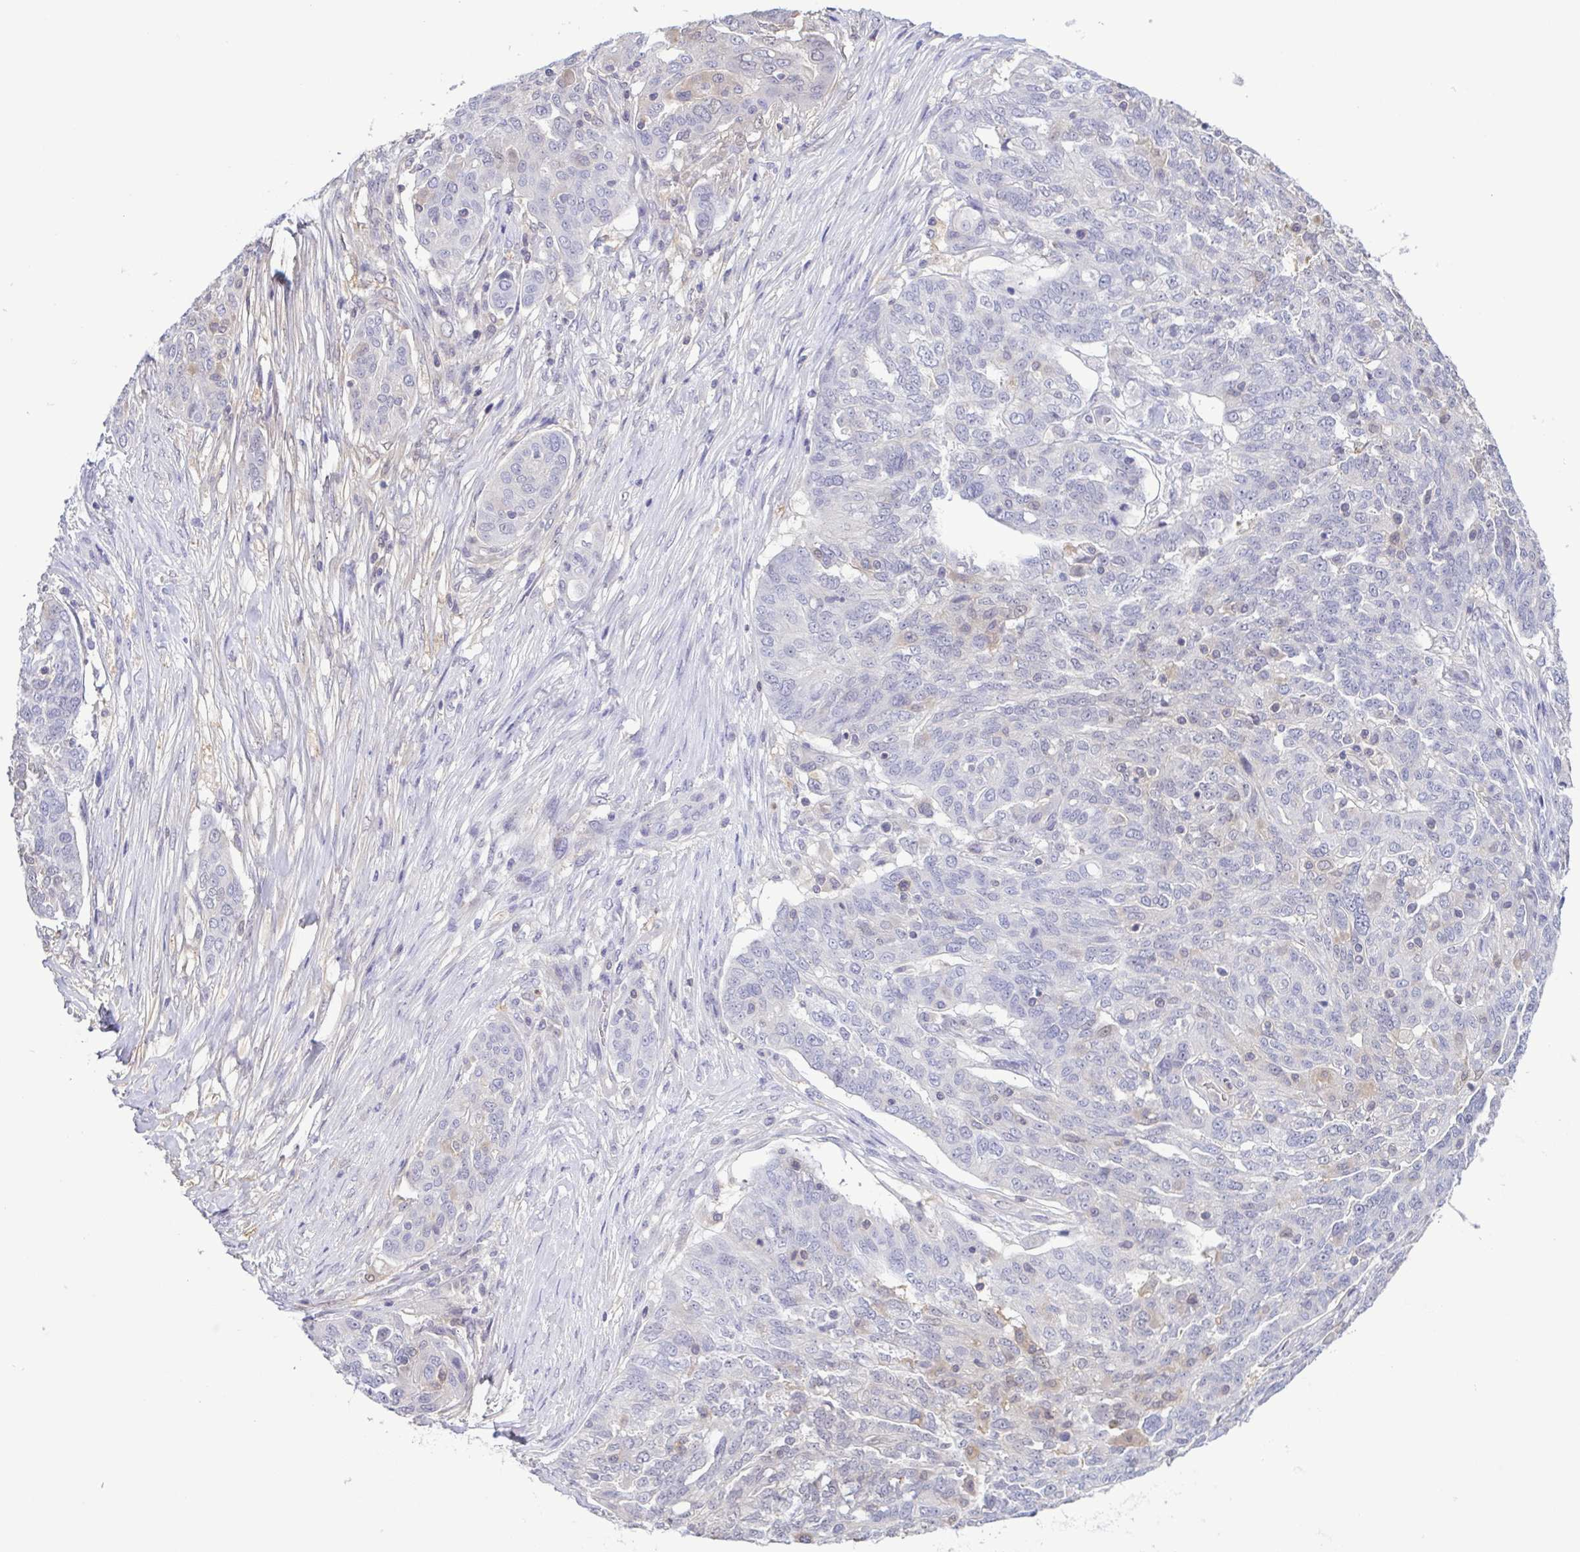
{"staining": {"intensity": "negative", "quantity": "none", "location": "none"}, "tissue": "ovarian cancer", "cell_type": "Tumor cells", "image_type": "cancer", "snomed": [{"axis": "morphology", "description": "Cystadenocarcinoma, serous, NOS"}, {"axis": "topography", "description": "Ovary"}], "caption": "DAB (3,3'-diaminobenzidine) immunohistochemical staining of human serous cystadenocarcinoma (ovarian) displays no significant staining in tumor cells.", "gene": "LDHC", "patient": {"sex": "female", "age": 67}}